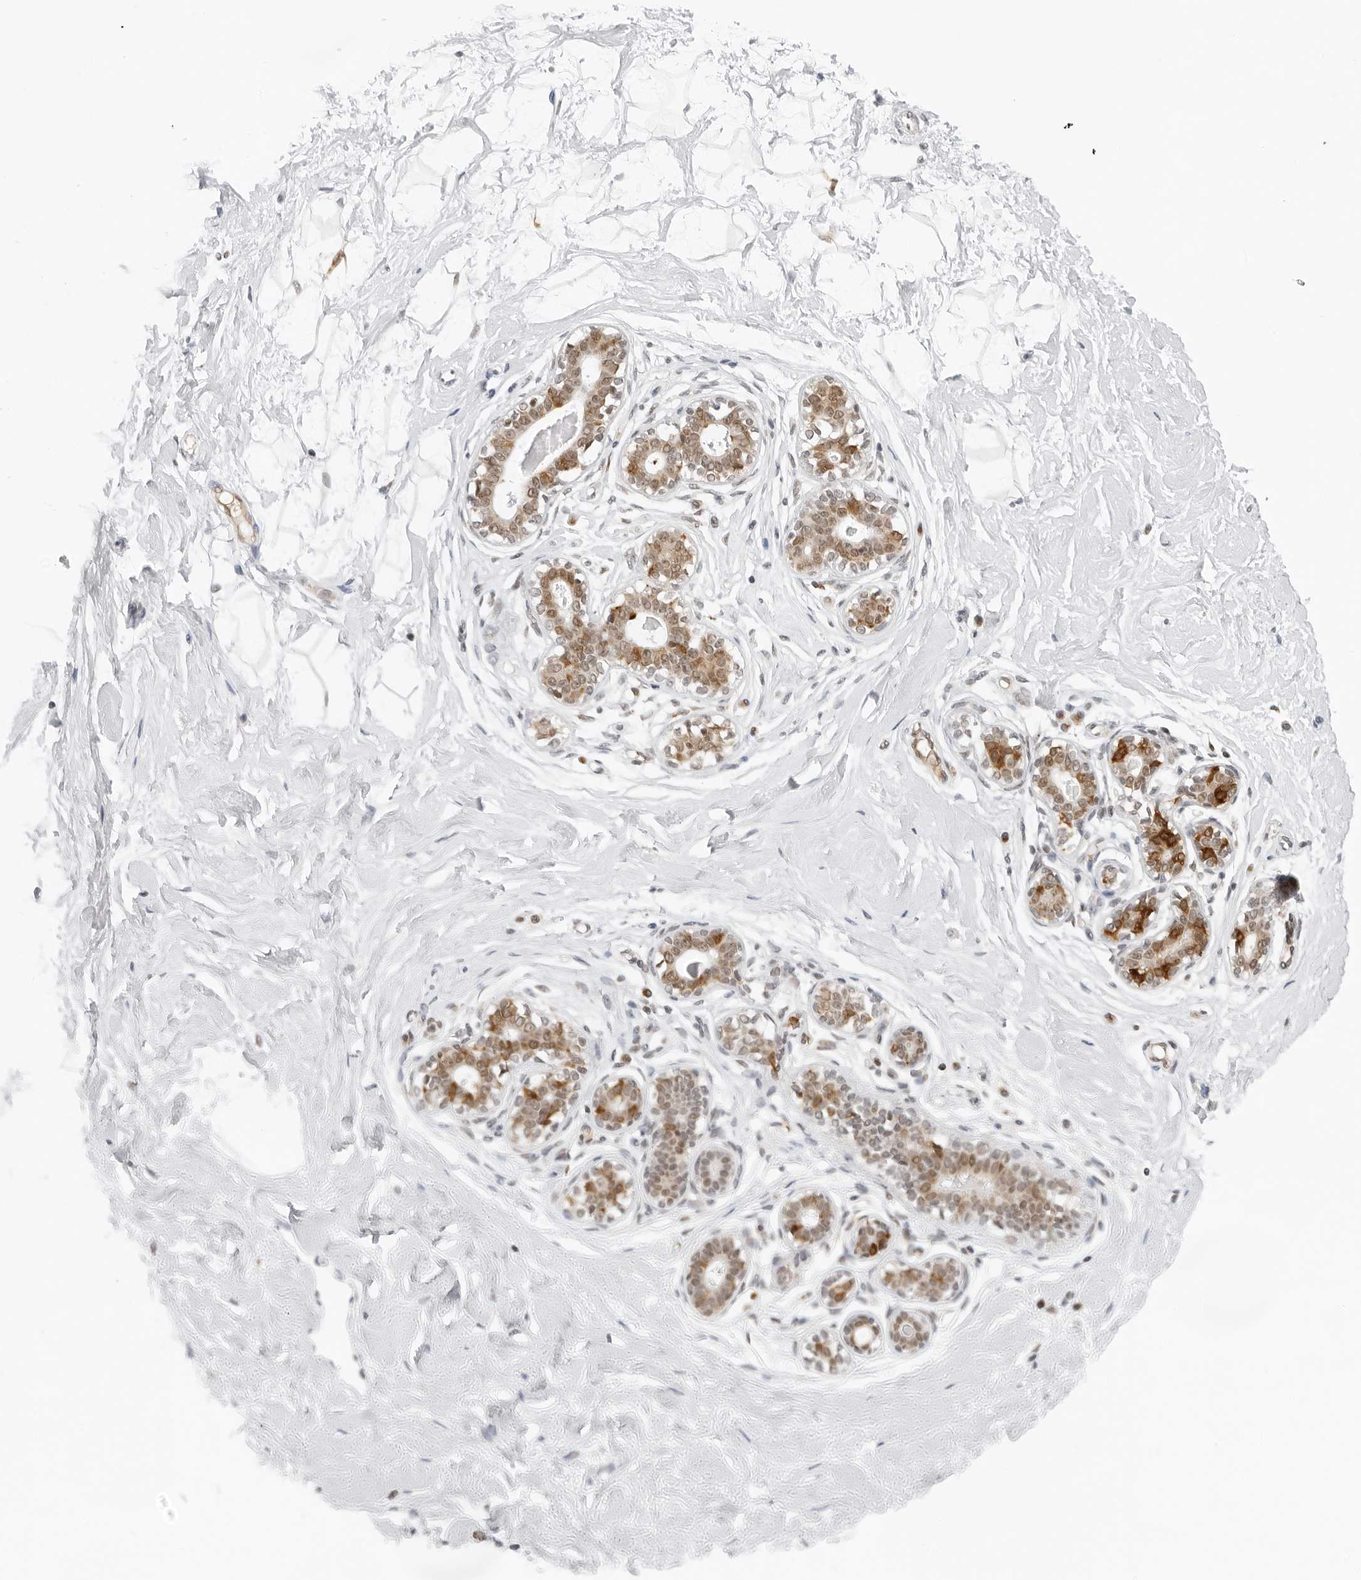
{"staining": {"intensity": "negative", "quantity": "none", "location": "none"}, "tissue": "breast", "cell_type": "Adipocytes", "image_type": "normal", "snomed": [{"axis": "morphology", "description": "Normal tissue, NOS"}, {"axis": "morphology", "description": "Adenoma, NOS"}, {"axis": "topography", "description": "Breast"}], "caption": "Protein analysis of unremarkable breast demonstrates no significant staining in adipocytes. (Immunohistochemistry, brightfield microscopy, high magnification).", "gene": "TOX4", "patient": {"sex": "female", "age": 23}}